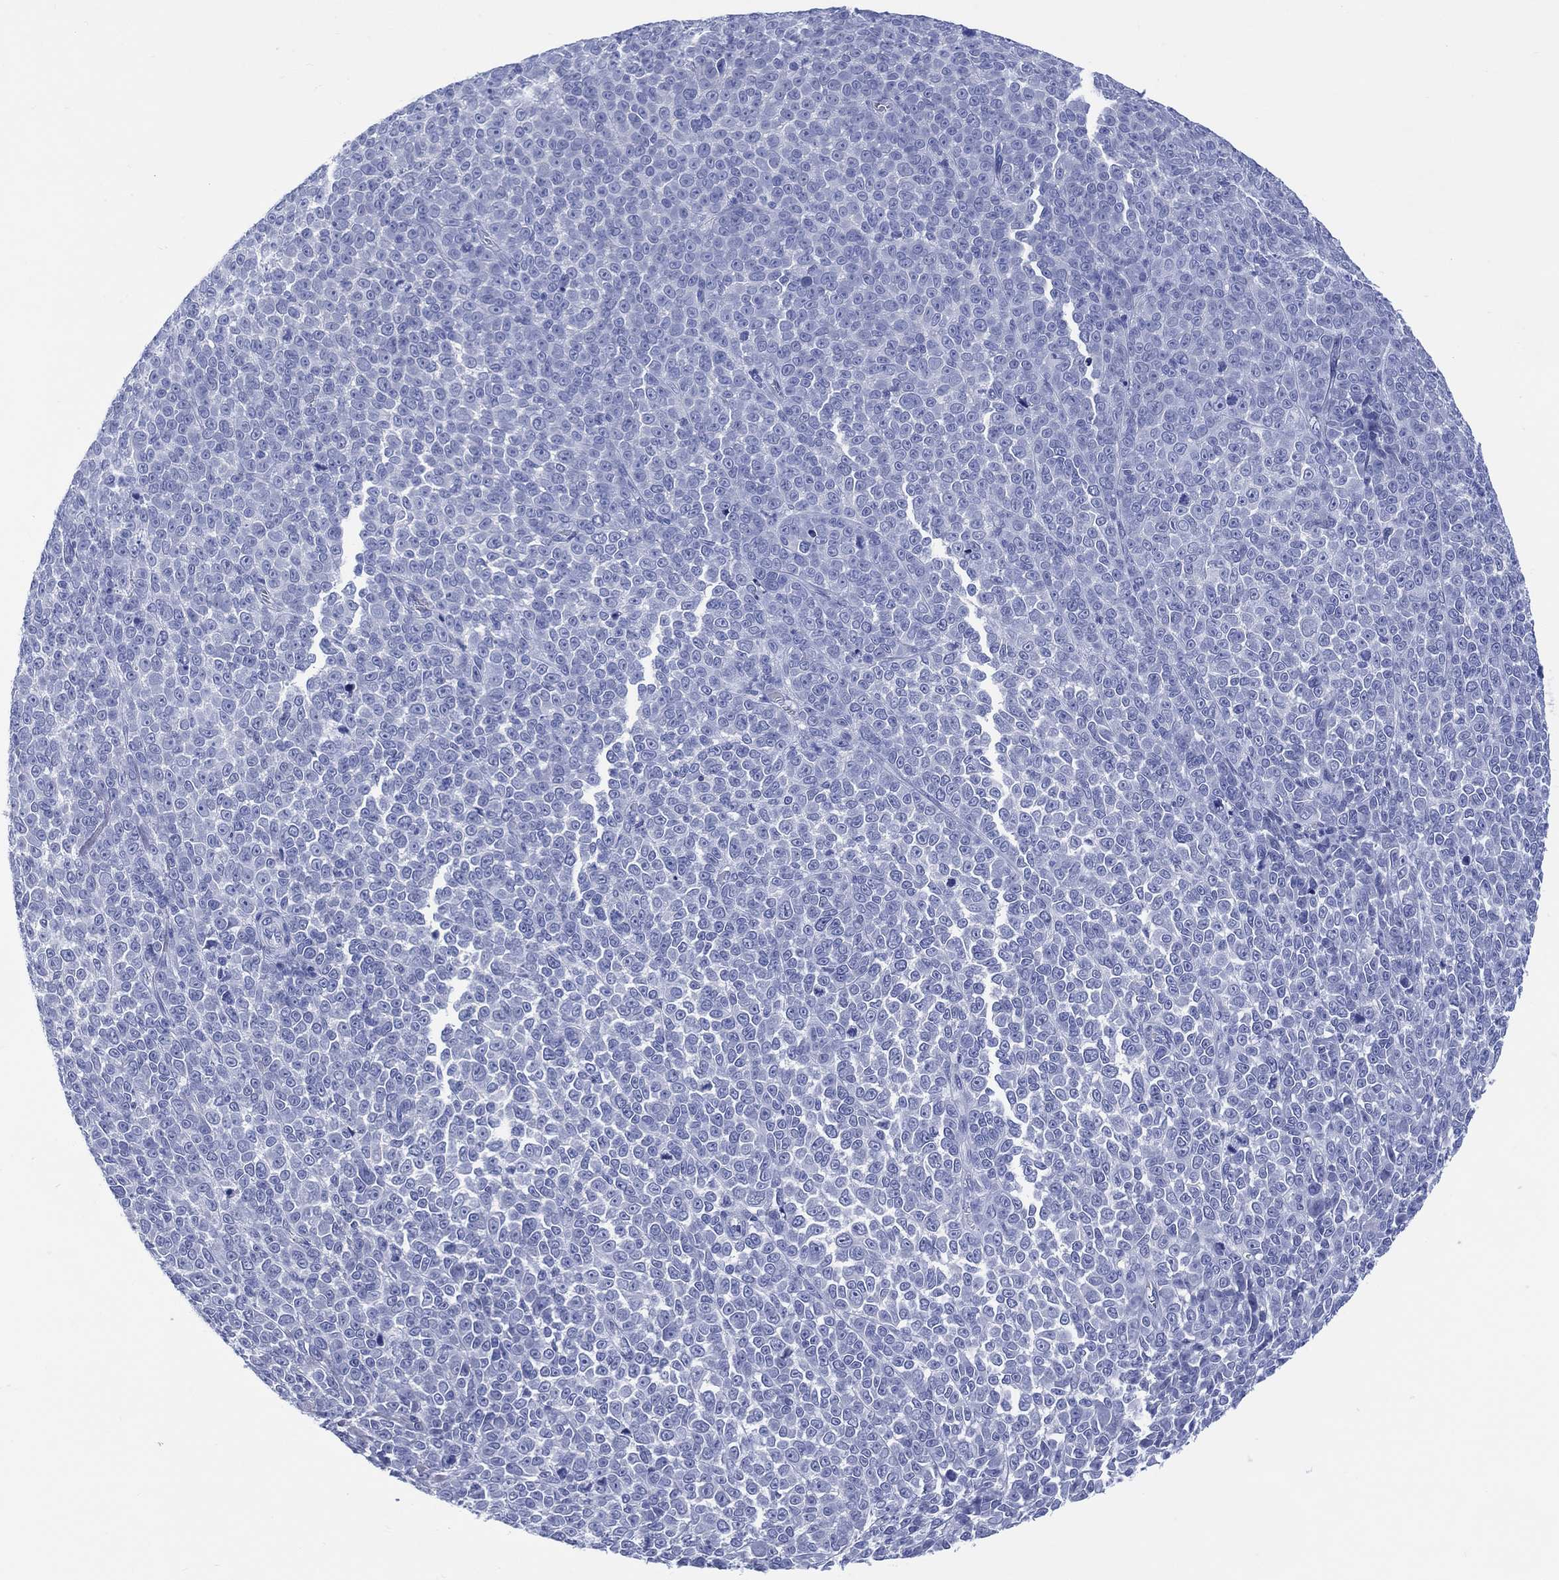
{"staining": {"intensity": "negative", "quantity": "none", "location": "none"}, "tissue": "melanoma", "cell_type": "Tumor cells", "image_type": "cancer", "snomed": [{"axis": "morphology", "description": "Malignant melanoma, NOS"}, {"axis": "topography", "description": "Skin"}], "caption": "Immunohistochemistry of melanoma shows no staining in tumor cells. Nuclei are stained in blue.", "gene": "LRRD1", "patient": {"sex": "female", "age": 95}}